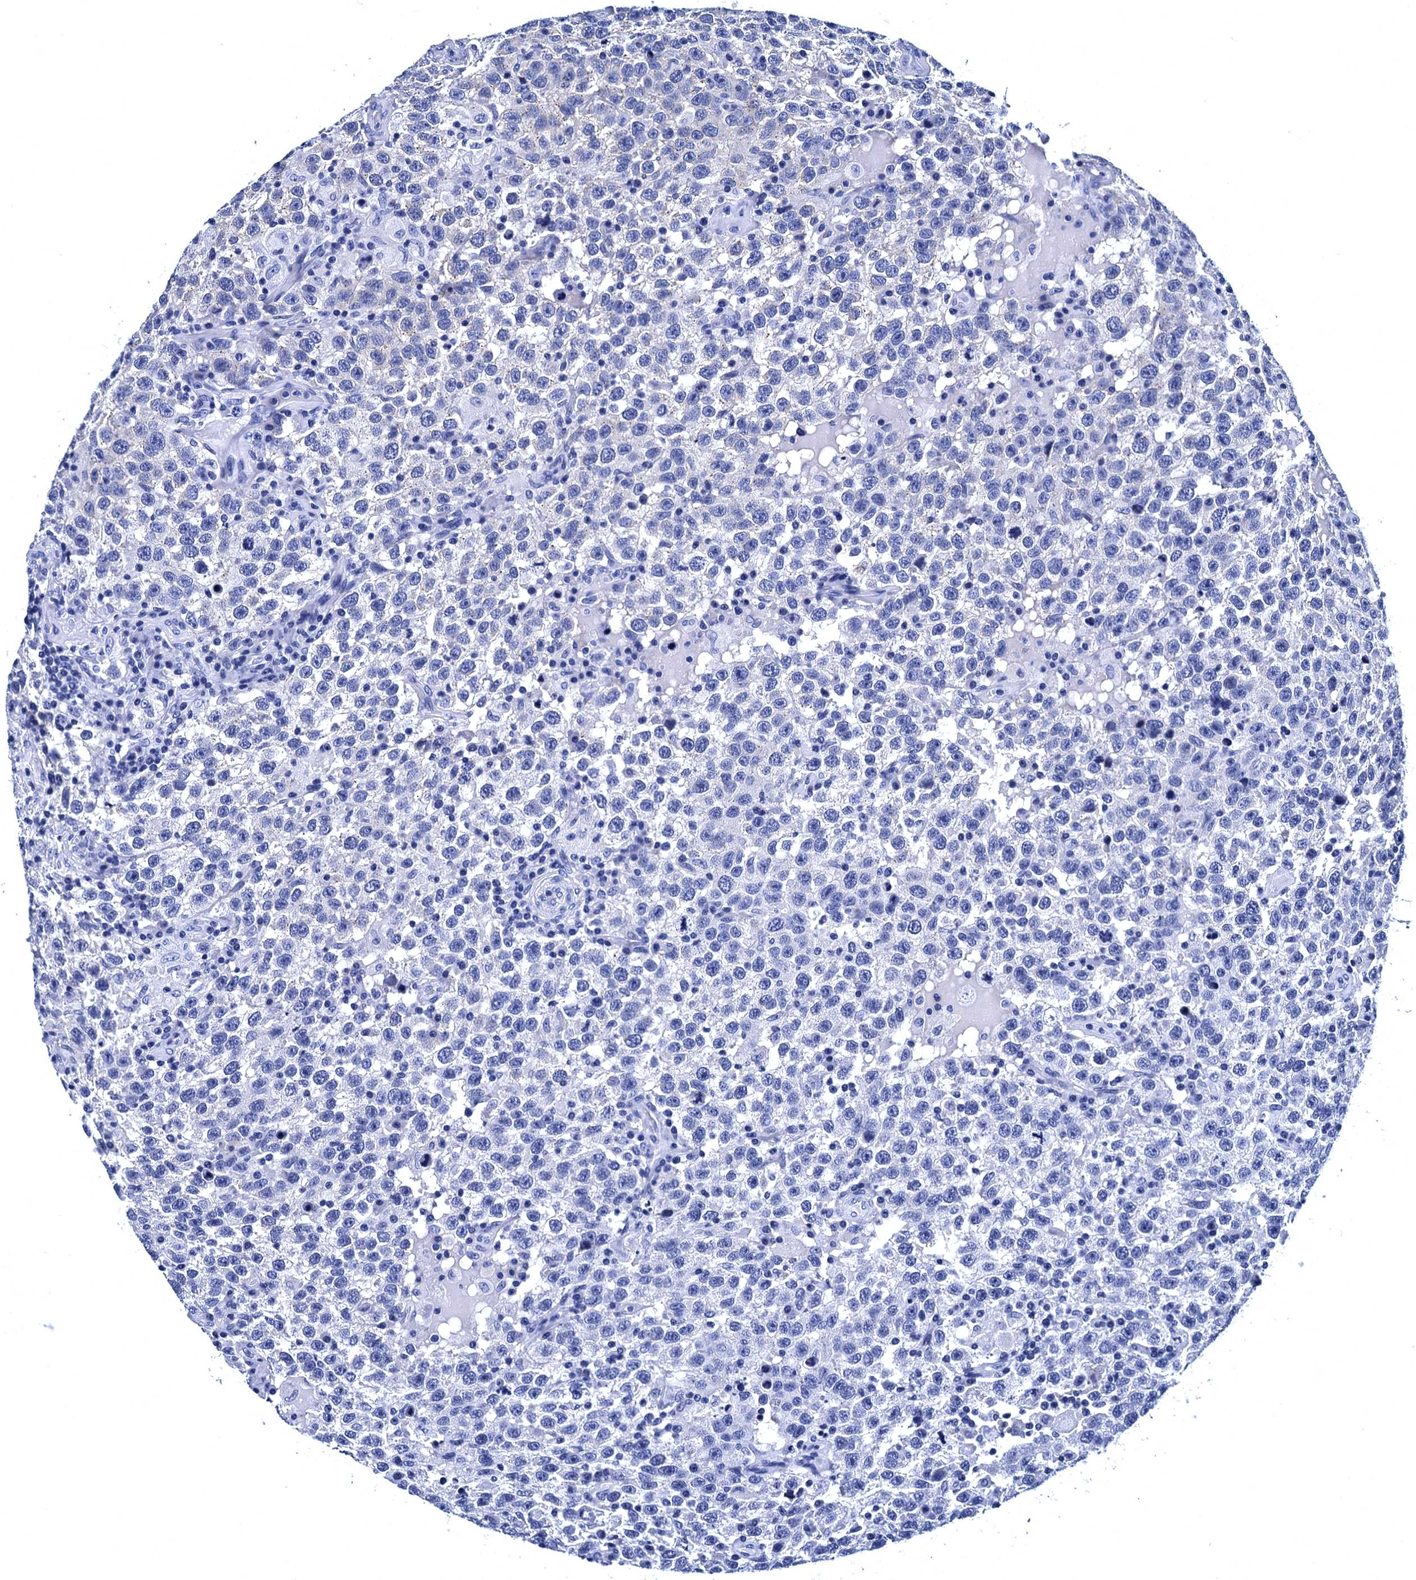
{"staining": {"intensity": "negative", "quantity": "none", "location": "none"}, "tissue": "testis cancer", "cell_type": "Tumor cells", "image_type": "cancer", "snomed": [{"axis": "morphology", "description": "Seminoma, NOS"}, {"axis": "topography", "description": "Testis"}], "caption": "Micrograph shows no significant protein staining in tumor cells of testis cancer (seminoma).", "gene": "MYBPC3", "patient": {"sex": "male", "age": 41}}